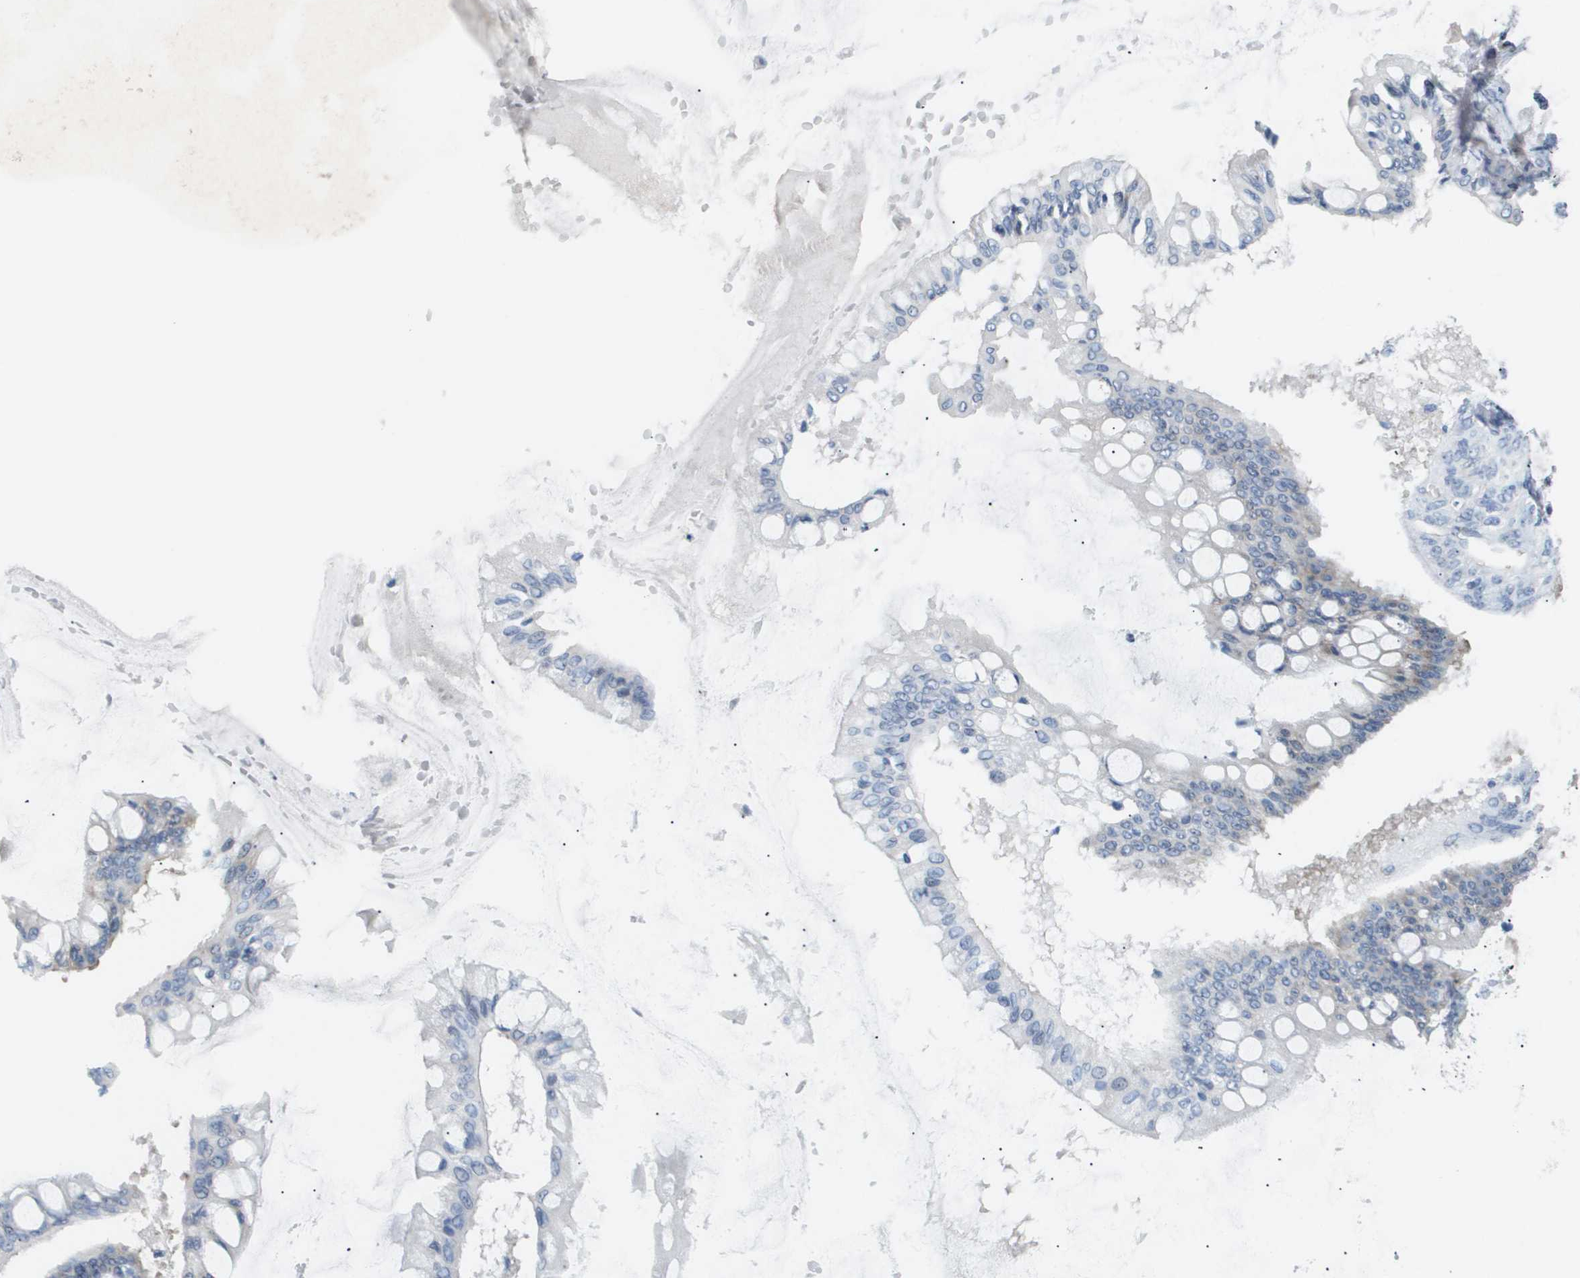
{"staining": {"intensity": "negative", "quantity": "none", "location": "none"}, "tissue": "ovarian cancer", "cell_type": "Tumor cells", "image_type": "cancer", "snomed": [{"axis": "morphology", "description": "Cystadenocarcinoma, mucinous, NOS"}, {"axis": "topography", "description": "Ovary"}], "caption": "Micrograph shows no significant protein staining in tumor cells of mucinous cystadenocarcinoma (ovarian).", "gene": "OTUD5", "patient": {"sex": "female", "age": 73}}